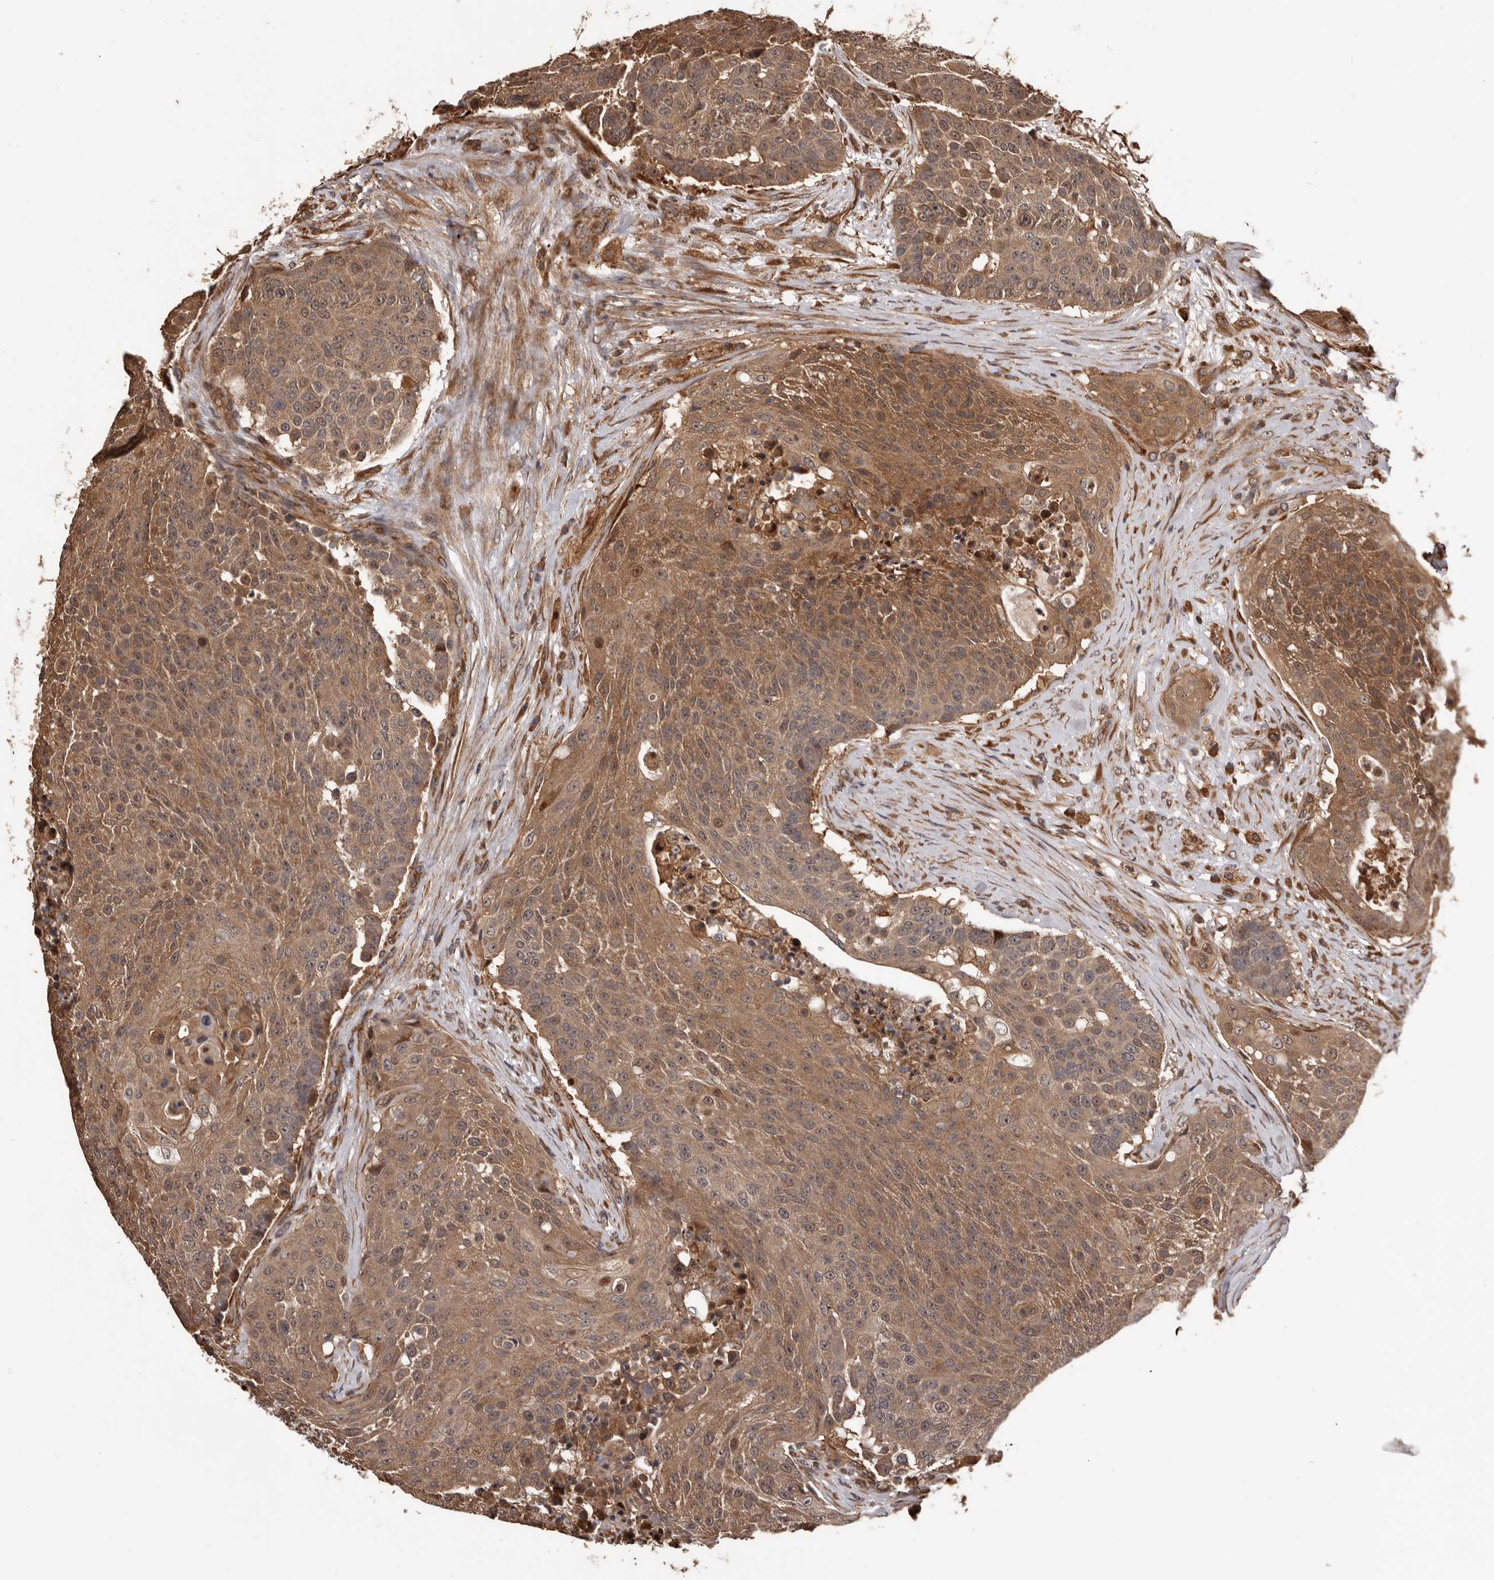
{"staining": {"intensity": "moderate", "quantity": ">75%", "location": "cytoplasmic/membranous"}, "tissue": "urothelial cancer", "cell_type": "Tumor cells", "image_type": "cancer", "snomed": [{"axis": "morphology", "description": "Urothelial carcinoma, High grade"}, {"axis": "topography", "description": "Urinary bladder"}], "caption": "An image of urothelial carcinoma (high-grade) stained for a protein demonstrates moderate cytoplasmic/membranous brown staining in tumor cells. (brown staining indicates protein expression, while blue staining denotes nuclei).", "gene": "ADAMTS2", "patient": {"sex": "female", "age": 63}}